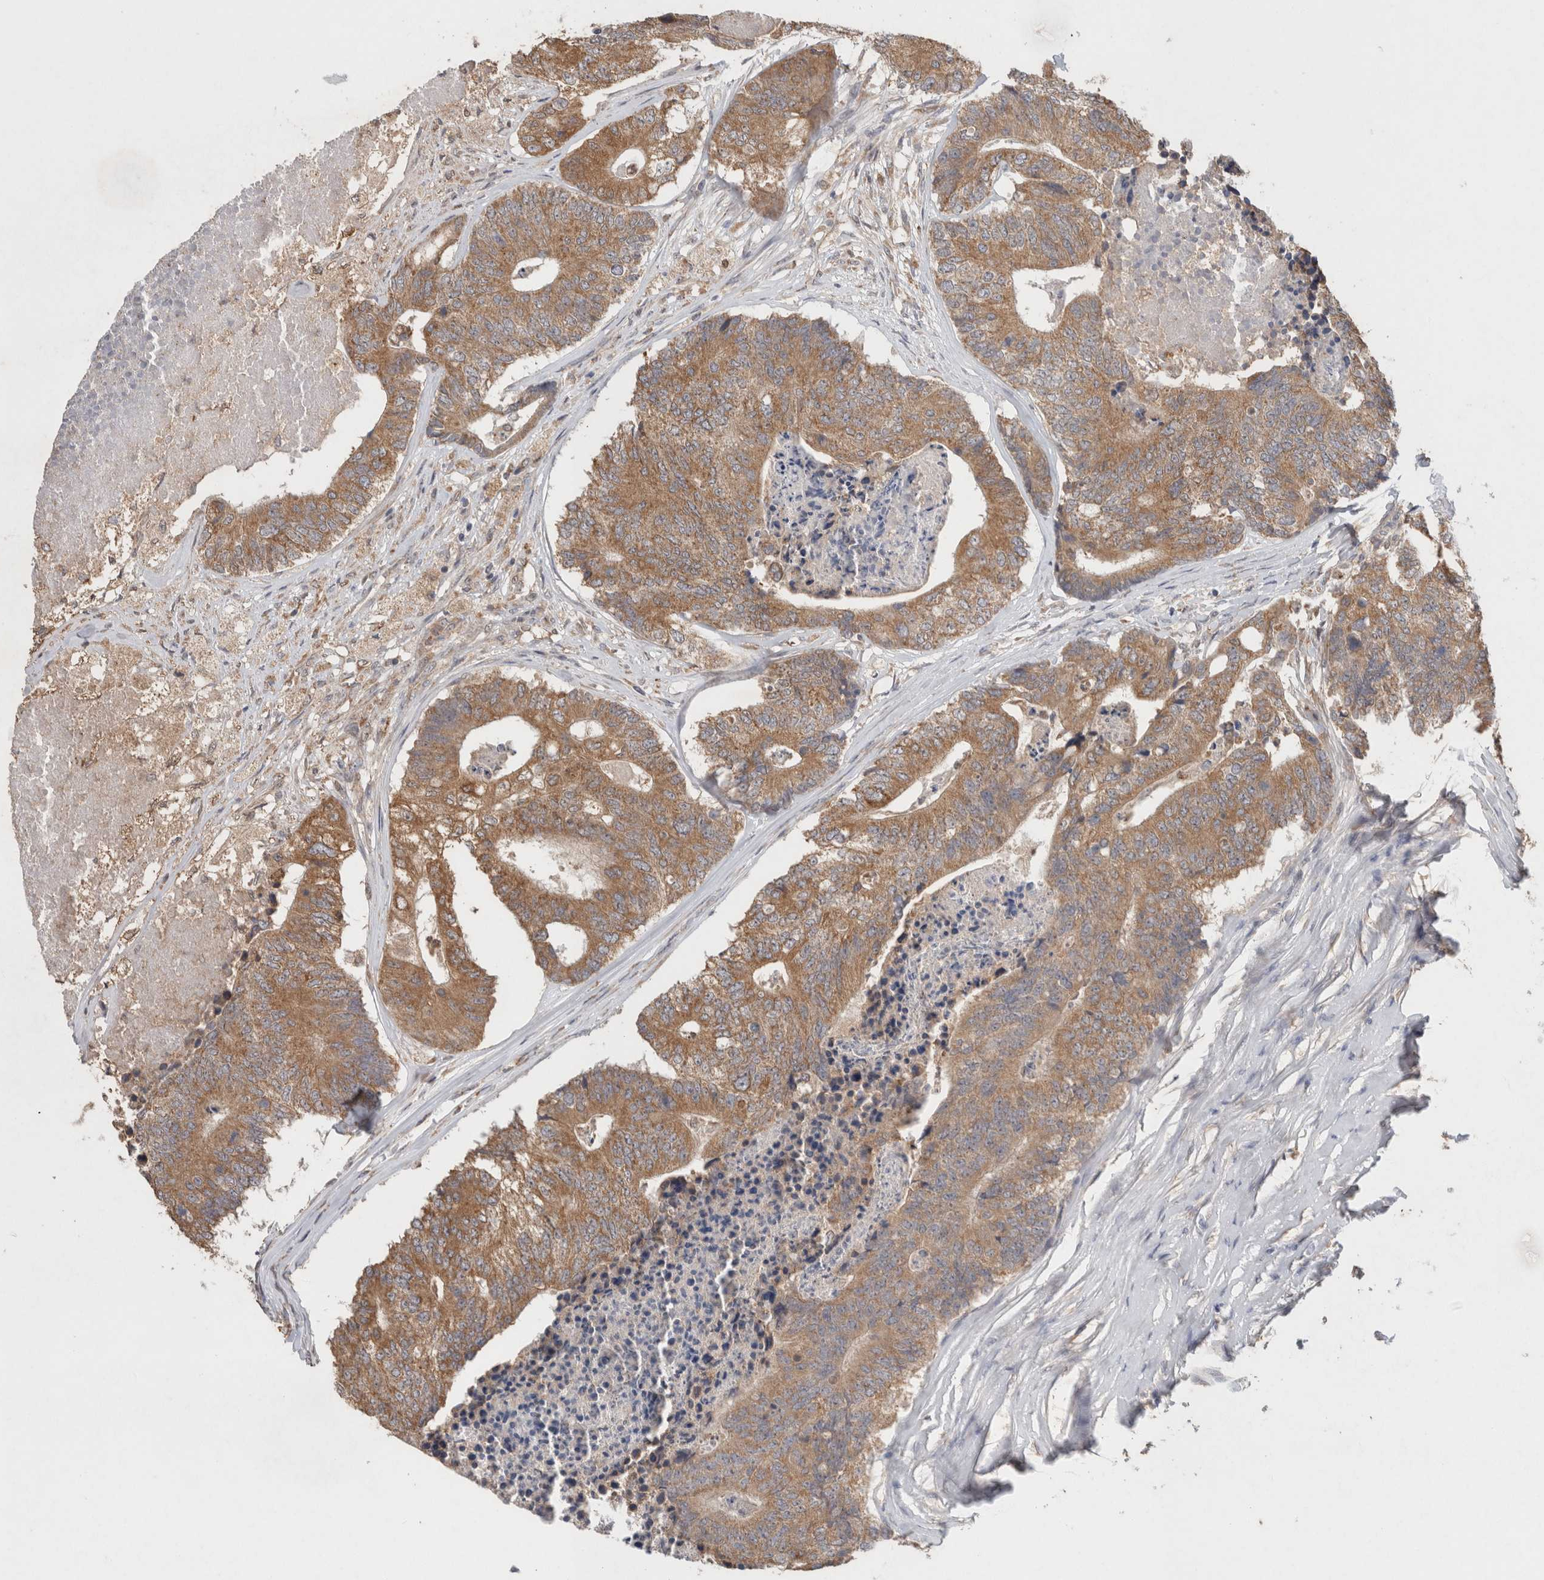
{"staining": {"intensity": "moderate", "quantity": ">75%", "location": "cytoplasmic/membranous"}, "tissue": "colorectal cancer", "cell_type": "Tumor cells", "image_type": "cancer", "snomed": [{"axis": "morphology", "description": "Adenocarcinoma, NOS"}, {"axis": "topography", "description": "Colon"}], "caption": "Colorectal cancer (adenocarcinoma) stained for a protein exhibits moderate cytoplasmic/membranous positivity in tumor cells. The protein of interest is stained brown, and the nuclei are stained in blue (DAB IHC with brightfield microscopy, high magnification).", "gene": "RAB14", "patient": {"sex": "female", "age": 67}}